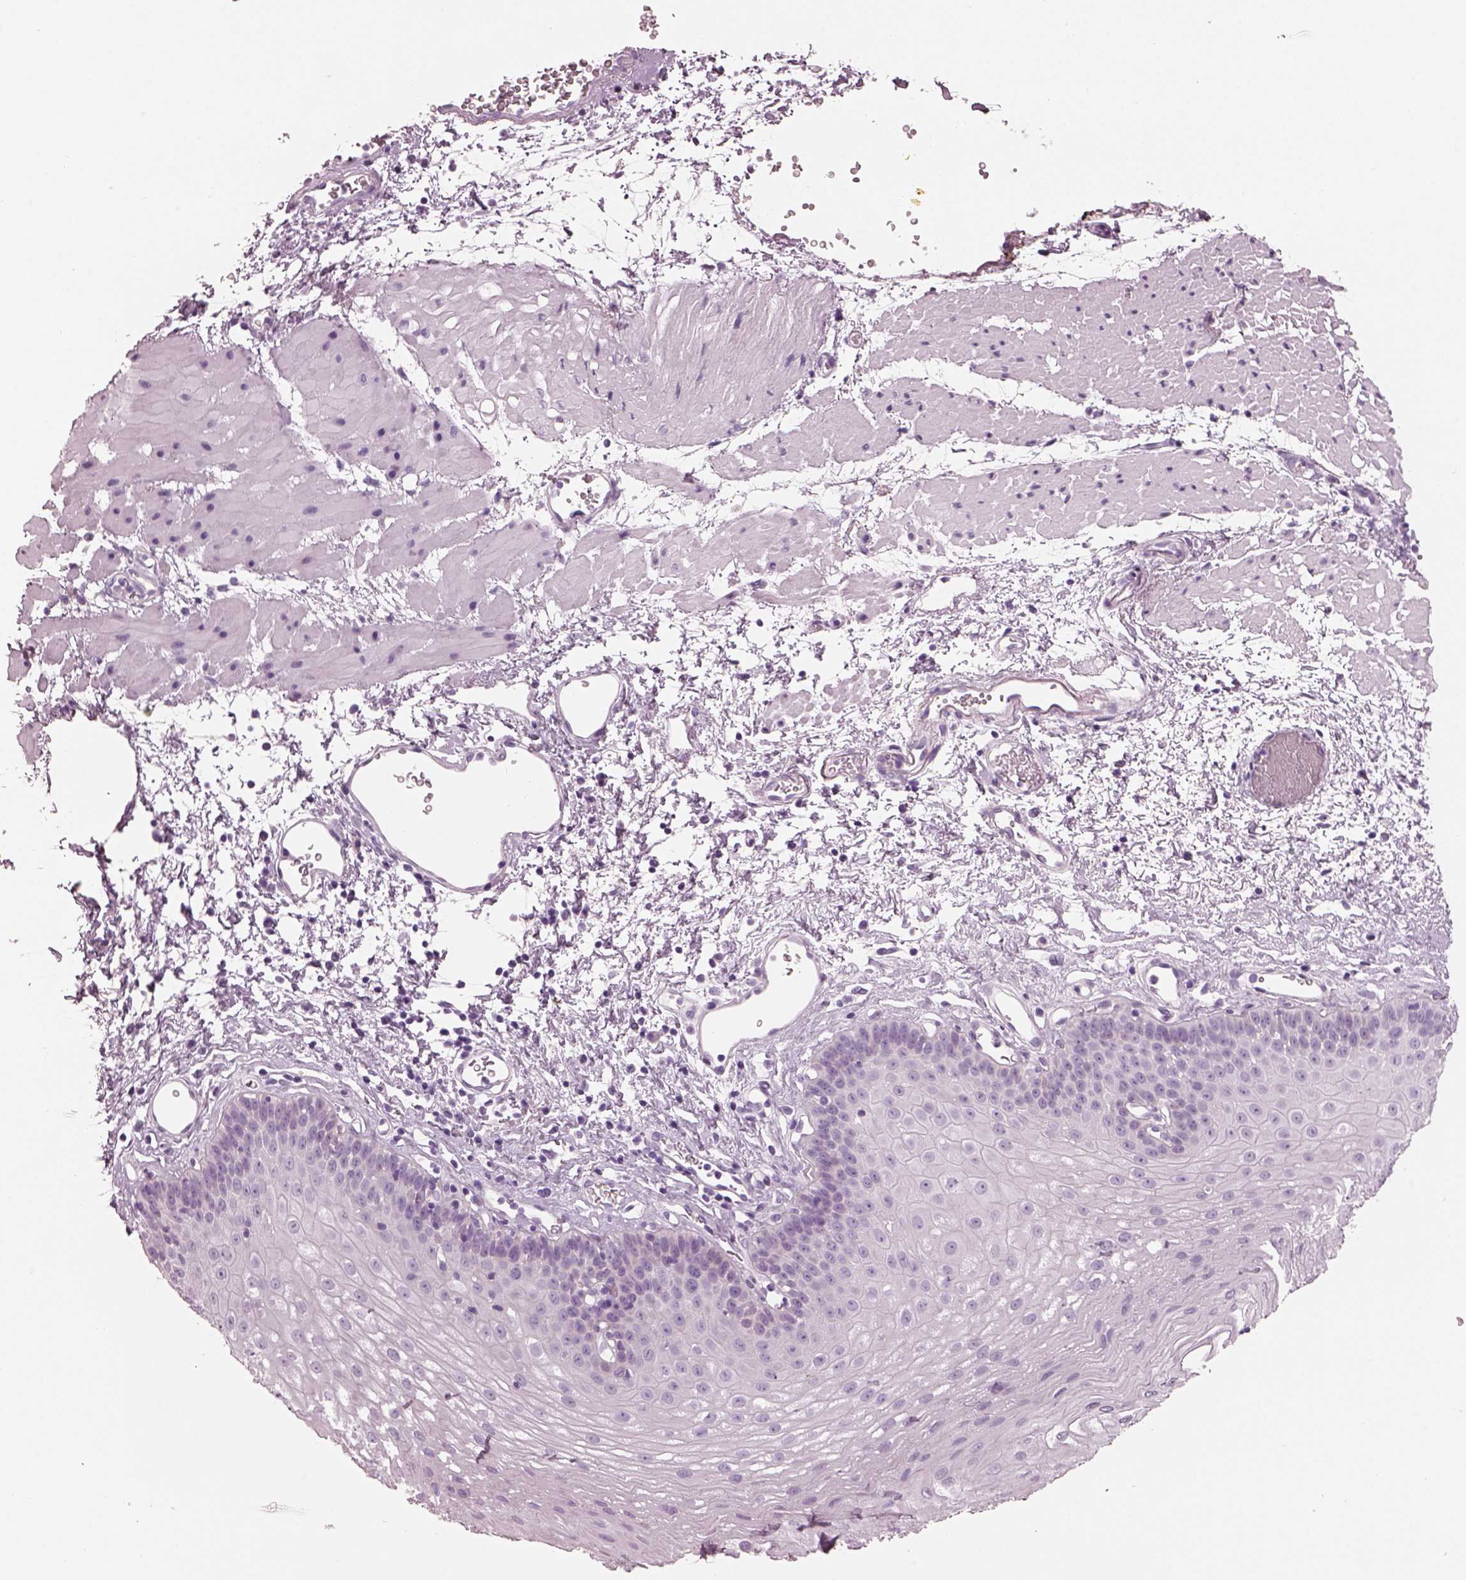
{"staining": {"intensity": "negative", "quantity": "none", "location": "none"}, "tissue": "esophagus", "cell_type": "Squamous epithelial cells", "image_type": "normal", "snomed": [{"axis": "morphology", "description": "Normal tissue, NOS"}, {"axis": "topography", "description": "Esophagus"}], "caption": "Esophagus stained for a protein using IHC demonstrates no expression squamous epithelial cells.", "gene": "HYDIN", "patient": {"sex": "female", "age": 62}}